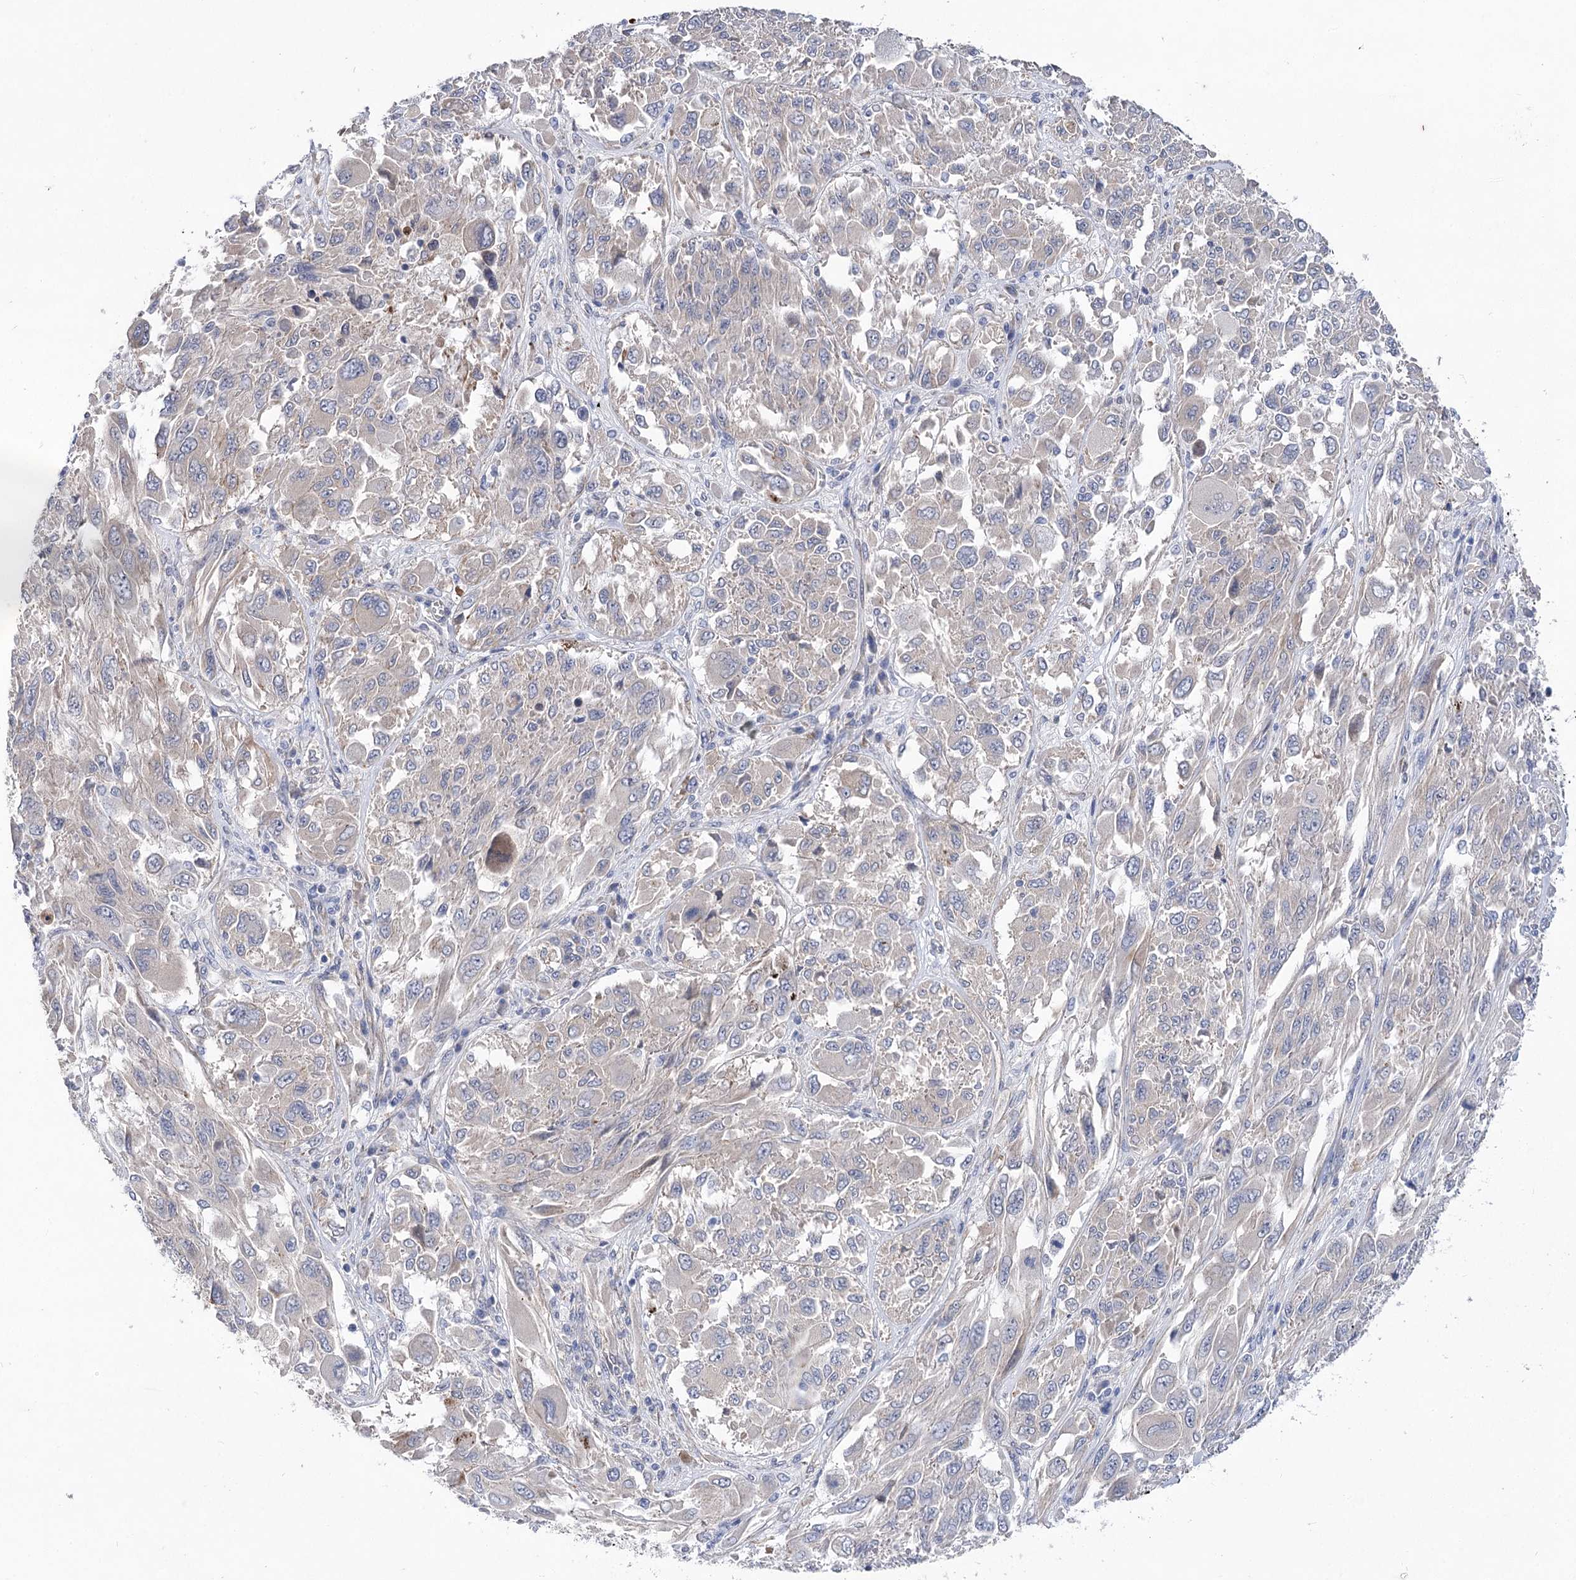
{"staining": {"intensity": "negative", "quantity": "none", "location": "none"}, "tissue": "melanoma", "cell_type": "Tumor cells", "image_type": "cancer", "snomed": [{"axis": "morphology", "description": "Malignant melanoma, NOS"}, {"axis": "topography", "description": "Skin"}], "caption": "Immunohistochemistry (IHC) histopathology image of neoplastic tissue: malignant melanoma stained with DAB (3,3'-diaminobenzidine) exhibits no significant protein staining in tumor cells.", "gene": "RDH16", "patient": {"sex": "female", "age": 91}}